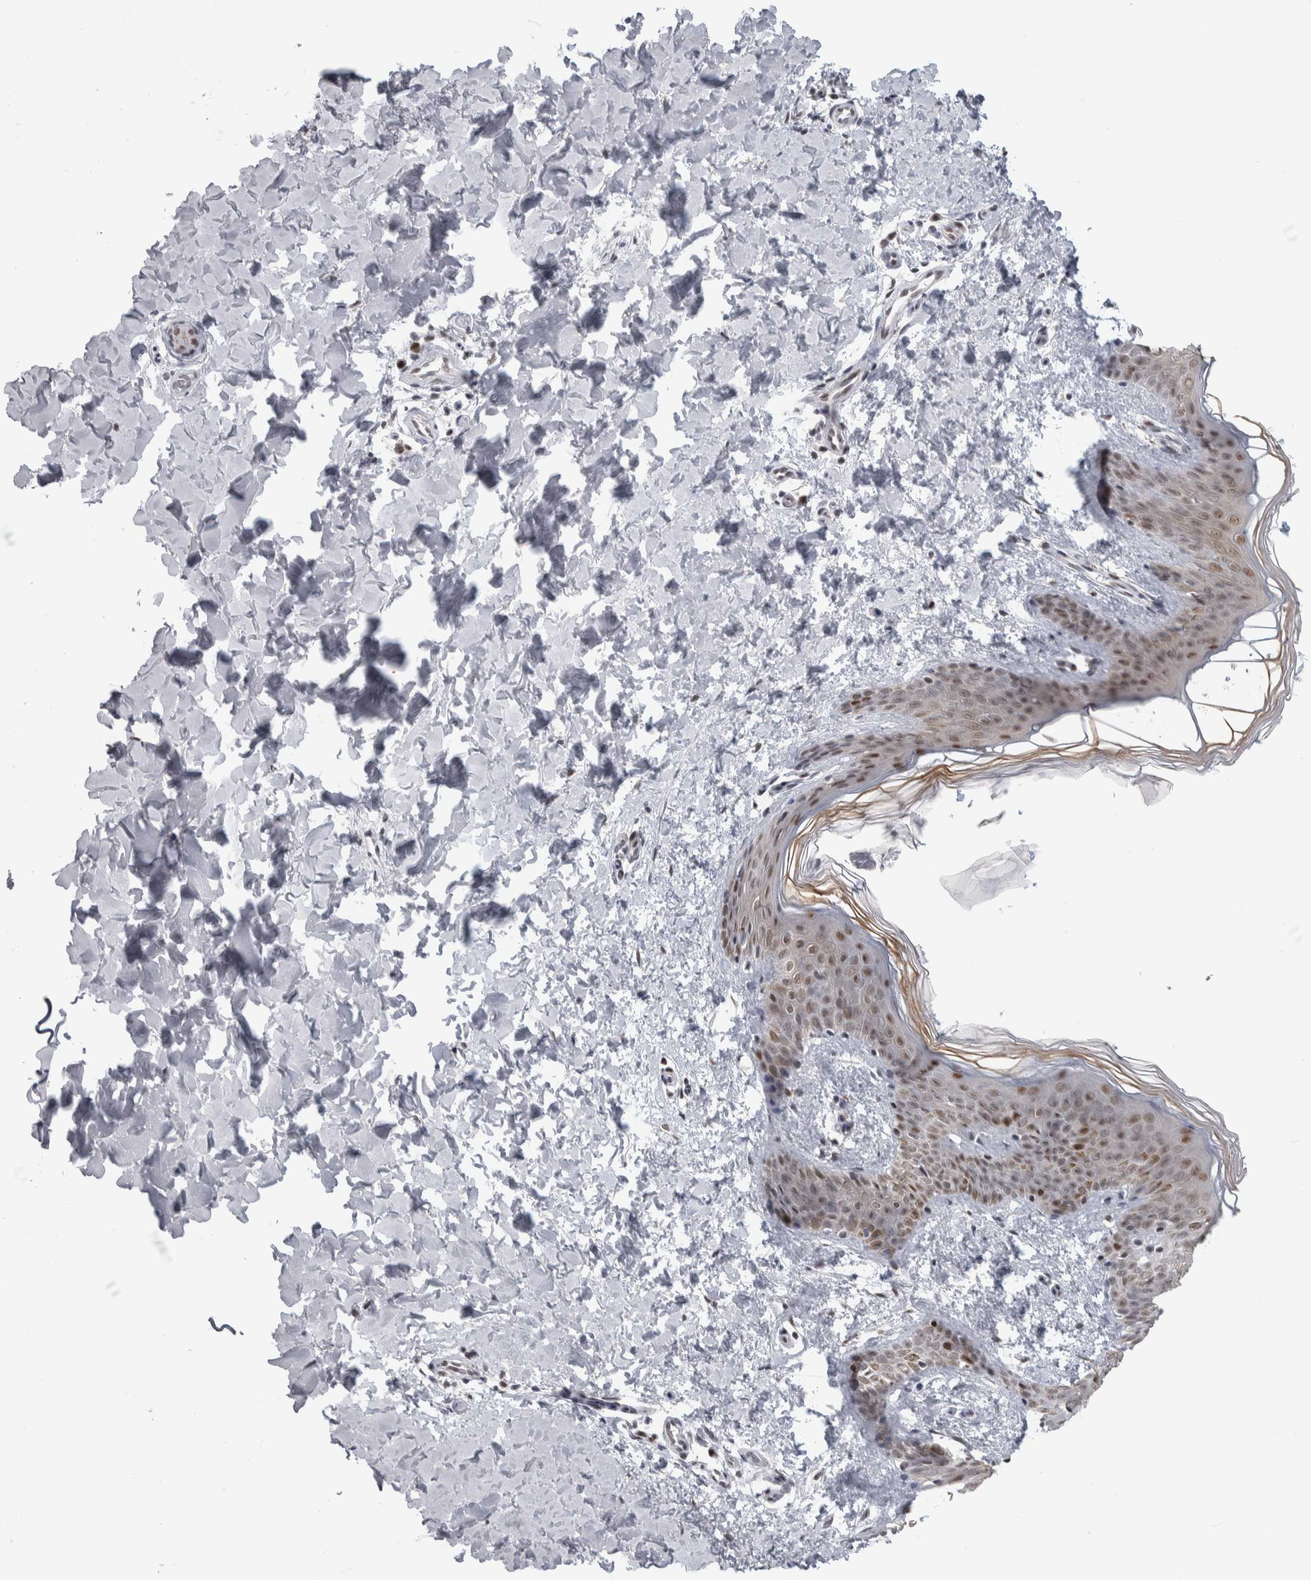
{"staining": {"intensity": "negative", "quantity": "none", "location": "none"}, "tissue": "skin", "cell_type": "Fibroblasts", "image_type": "normal", "snomed": [{"axis": "morphology", "description": "Normal tissue, NOS"}, {"axis": "morphology", "description": "Neoplasm, benign, NOS"}, {"axis": "topography", "description": "Skin"}, {"axis": "topography", "description": "Soft tissue"}], "caption": "Photomicrograph shows no protein positivity in fibroblasts of unremarkable skin.", "gene": "HEXIM2", "patient": {"sex": "male", "age": 26}}